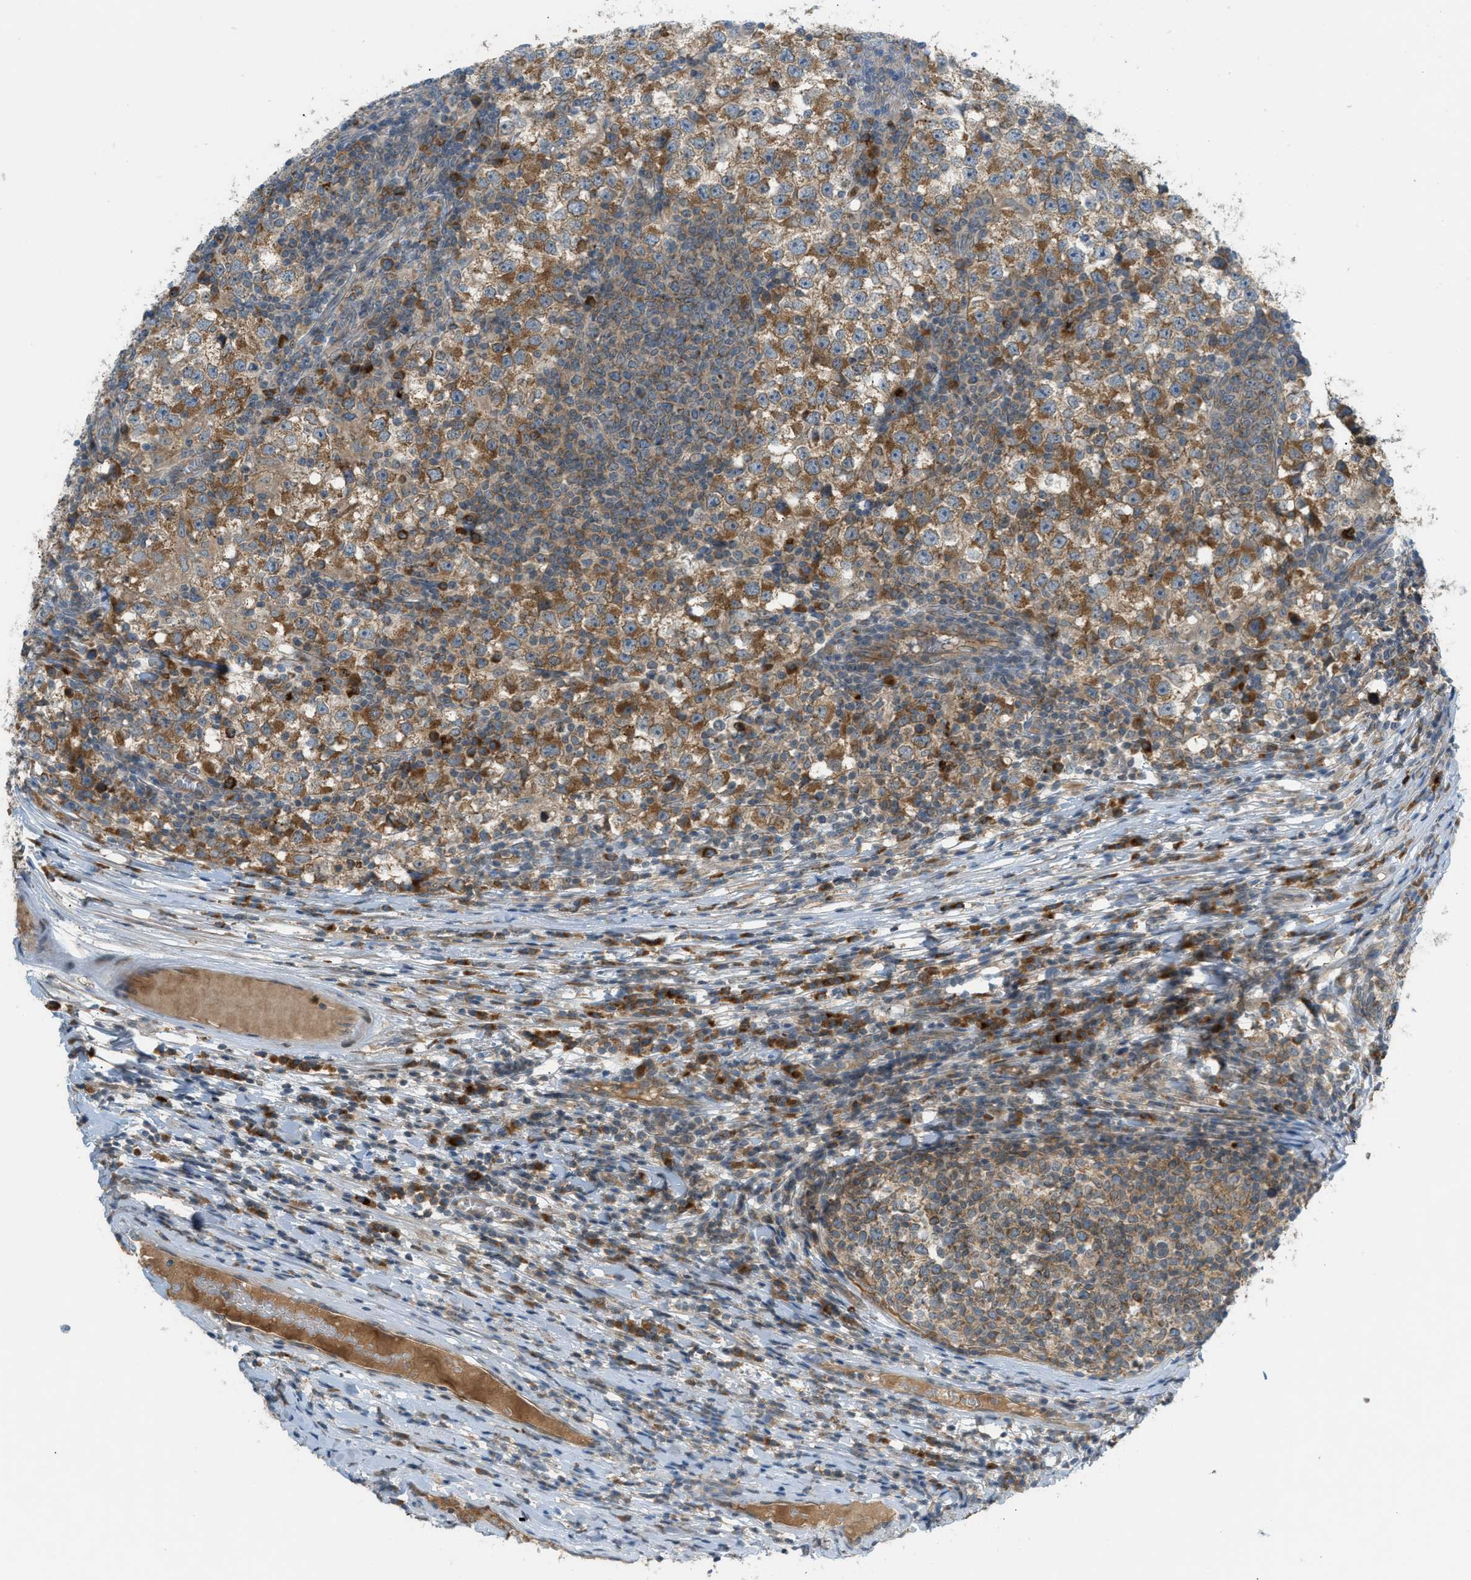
{"staining": {"intensity": "strong", "quantity": ">75%", "location": "cytoplasmic/membranous"}, "tissue": "testis cancer", "cell_type": "Tumor cells", "image_type": "cancer", "snomed": [{"axis": "morphology", "description": "Seminoma, NOS"}, {"axis": "topography", "description": "Testis"}], "caption": "Immunohistochemical staining of human testis seminoma demonstrates strong cytoplasmic/membranous protein staining in approximately >75% of tumor cells.", "gene": "DYRK1A", "patient": {"sex": "male", "age": 65}}